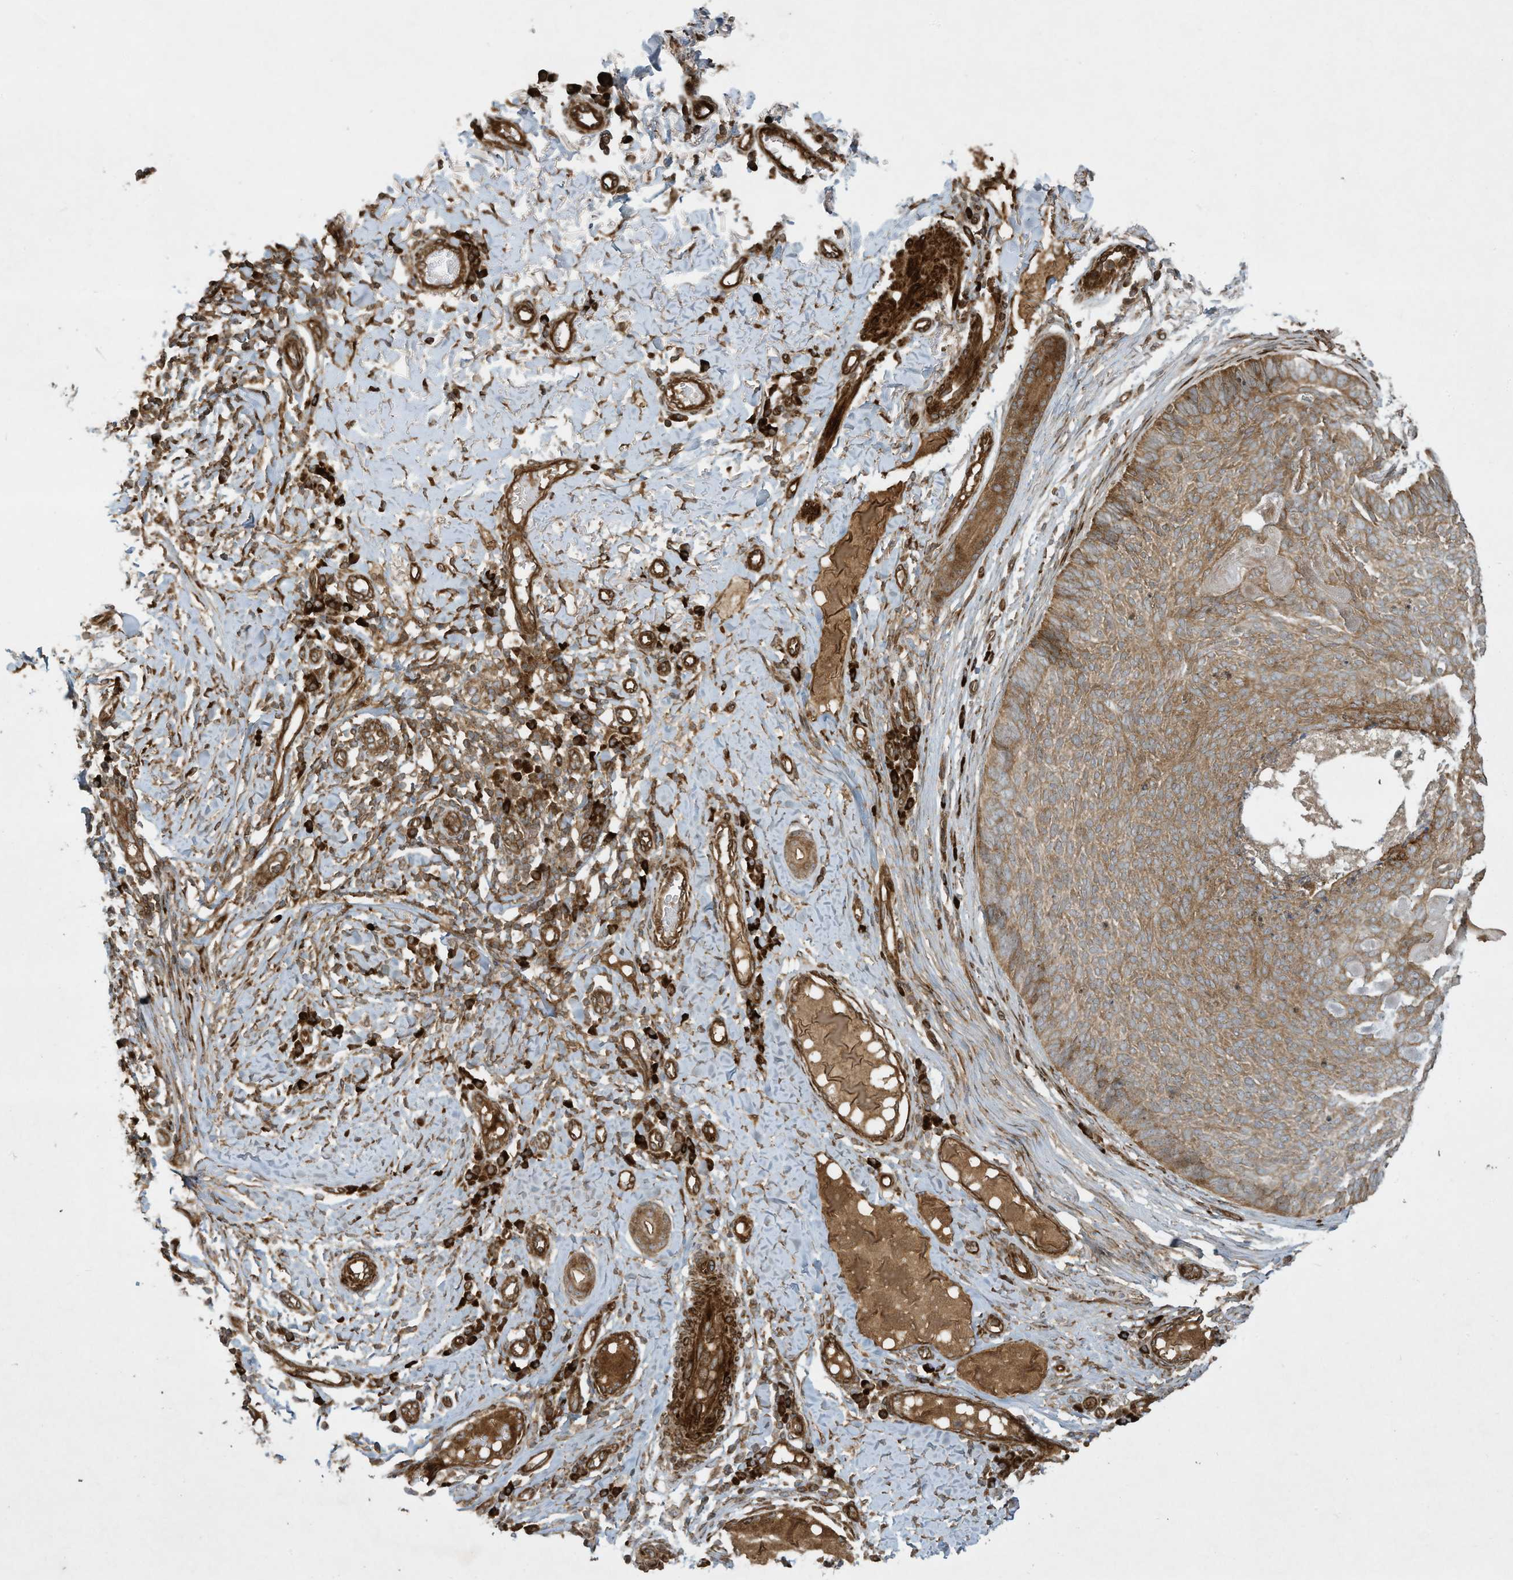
{"staining": {"intensity": "moderate", "quantity": ">75%", "location": "cytoplasmic/membranous"}, "tissue": "skin cancer", "cell_type": "Tumor cells", "image_type": "cancer", "snomed": [{"axis": "morphology", "description": "Normal tissue, NOS"}, {"axis": "morphology", "description": "Basal cell carcinoma"}, {"axis": "topography", "description": "Skin"}], "caption": "Moderate cytoplasmic/membranous expression for a protein is identified in approximately >75% of tumor cells of skin basal cell carcinoma using IHC.", "gene": "DDIT4", "patient": {"sex": "male", "age": 50}}